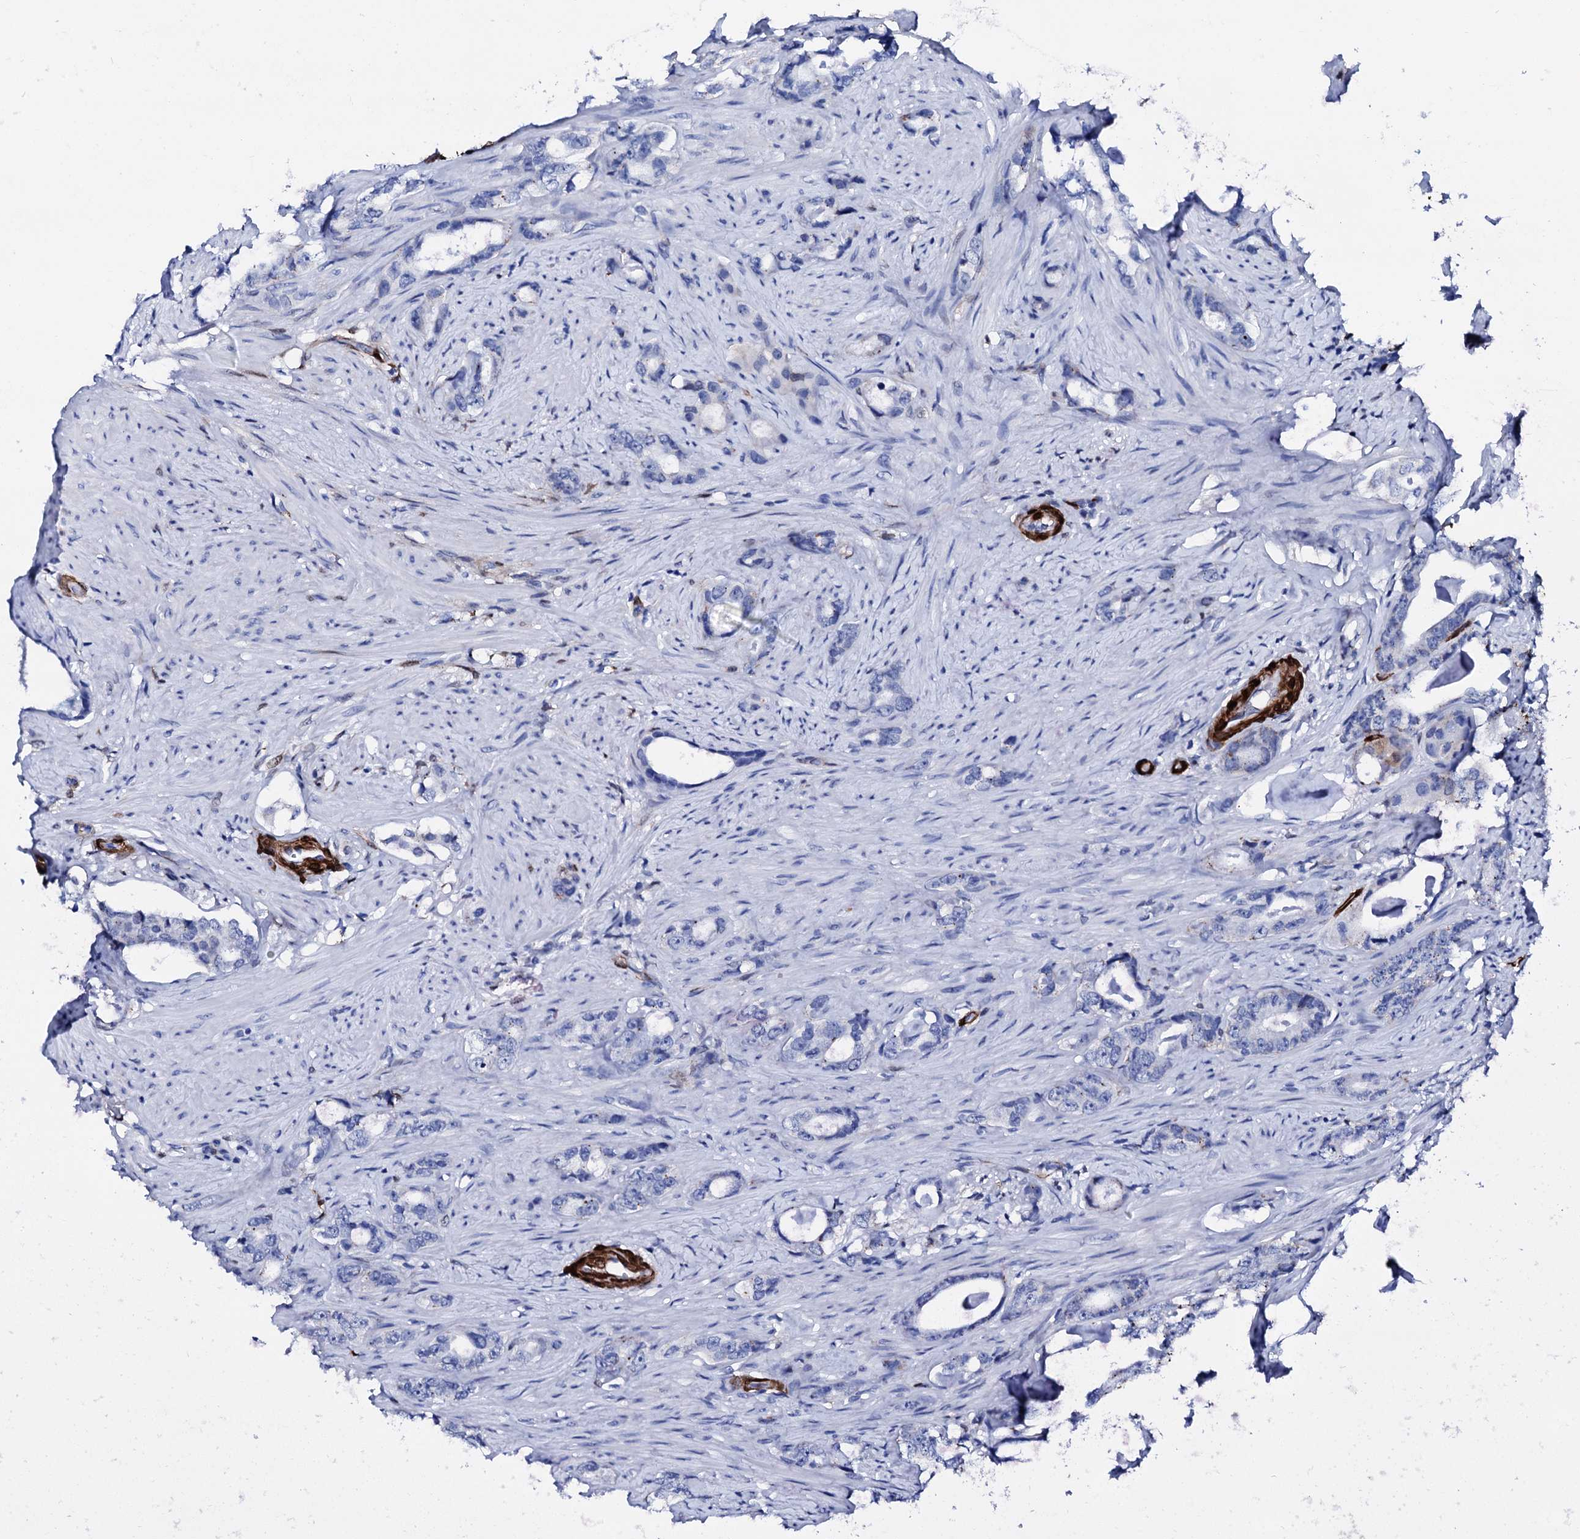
{"staining": {"intensity": "negative", "quantity": "none", "location": "none"}, "tissue": "prostate cancer", "cell_type": "Tumor cells", "image_type": "cancer", "snomed": [{"axis": "morphology", "description": "Adenocarcinoma, Low grade"}, {"axis": "topography", "description": "Prostate"}], "caption": "This is an IHC micrograph of human prostate cancer (adenocarcinoma (low-grade)). There is no expression in tumor cells.", "gene": "NRIP2", "patient": {"sex": "male", "age": 63}}